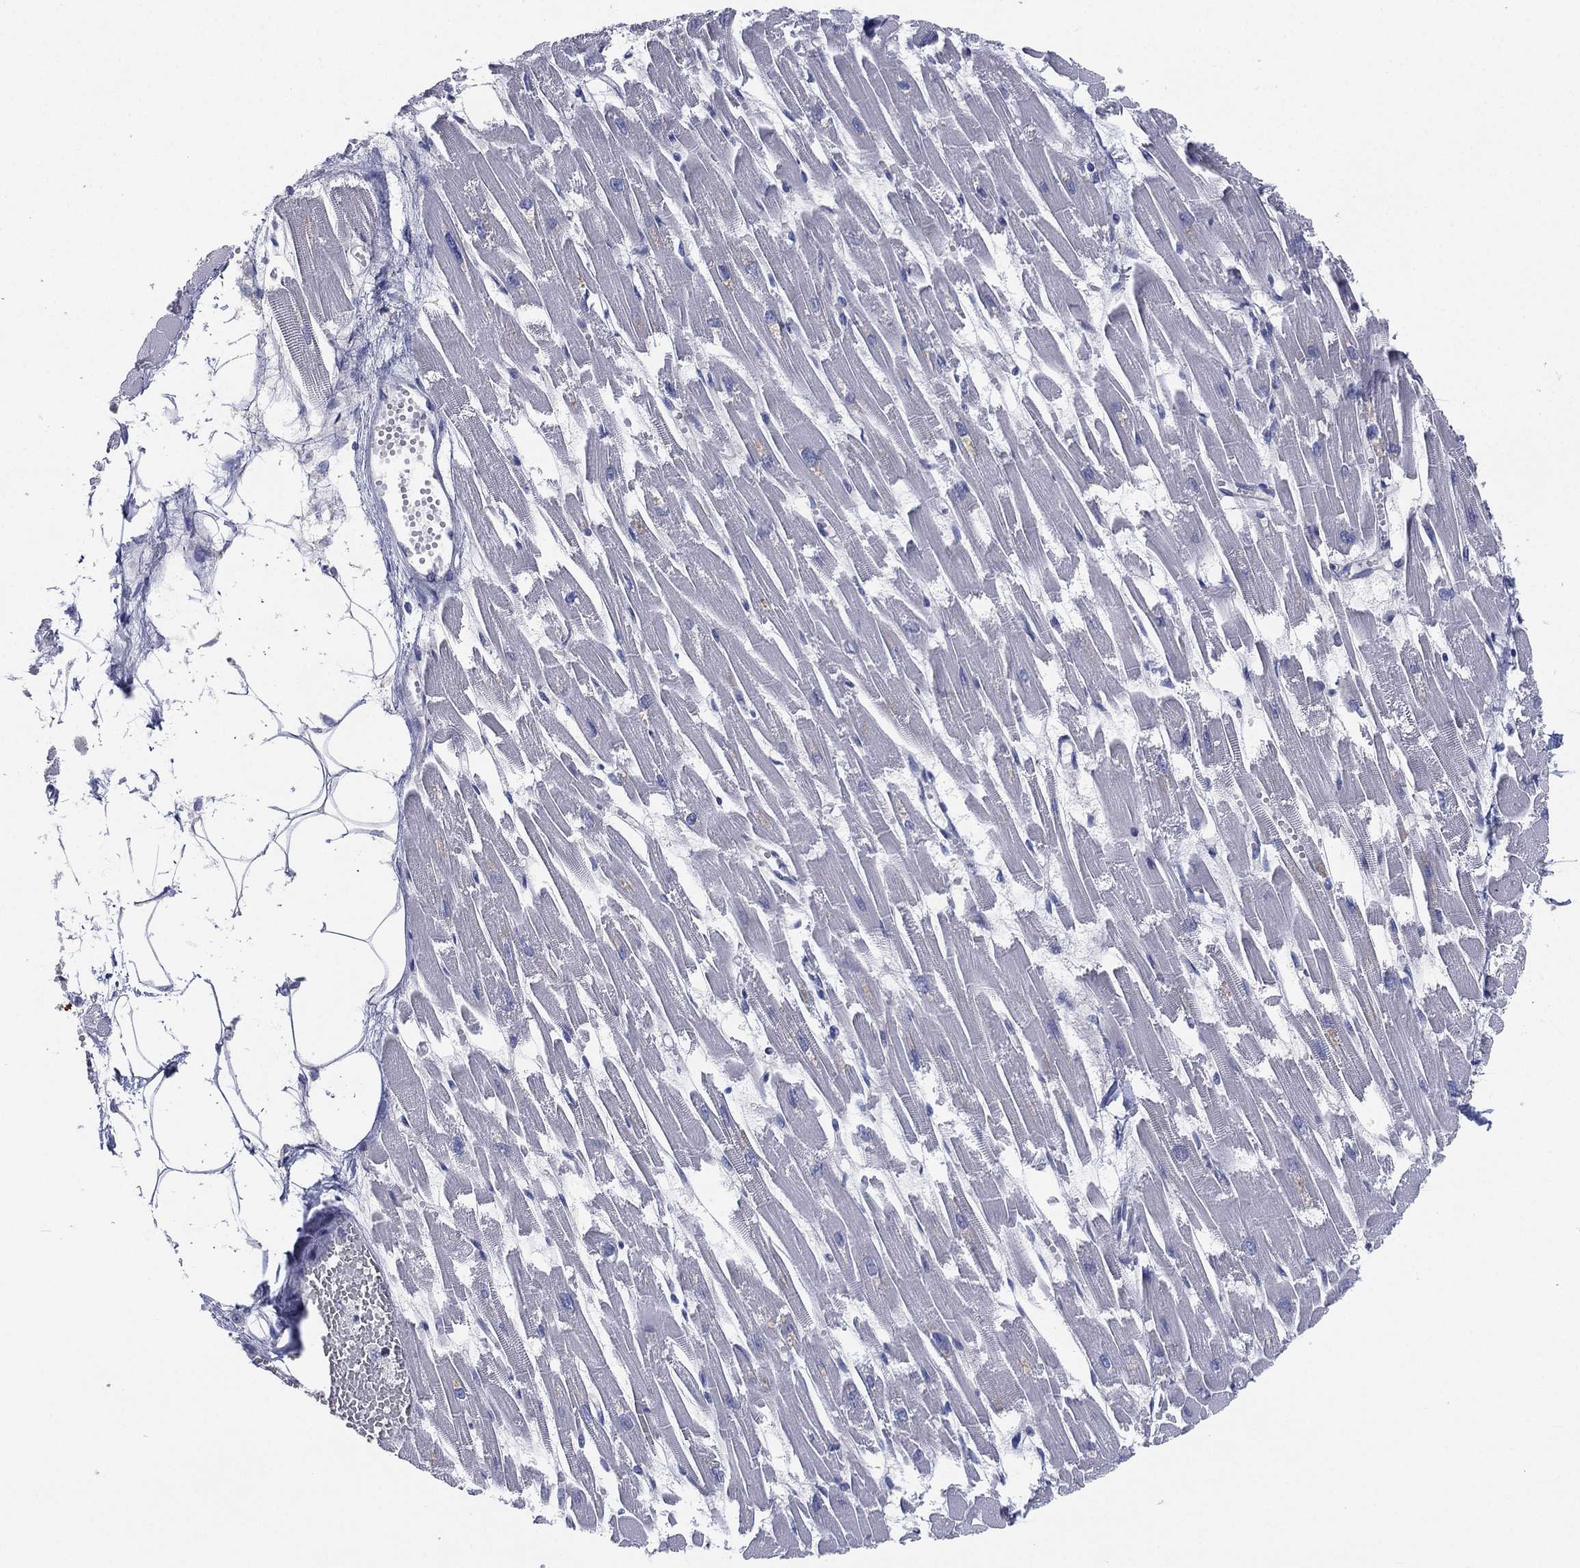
{"staining": {"intensity": "negative", "quantity": "none", "location": "none"}, "tissue": "heart muscle", "cell_type": "Cardiomyocytes", "image_type": "normal", "snomed": [{"axis": "morphology", "description": "Normal tissue, NOS"}, {"axis": "topography", "description": "Heart"}], "caption": "Image shows no protein expression in cardiomyocytes of unremarkable heart muscle.", "gene": "CCDC70", "patient": {"sex": "female", "age": 52}}